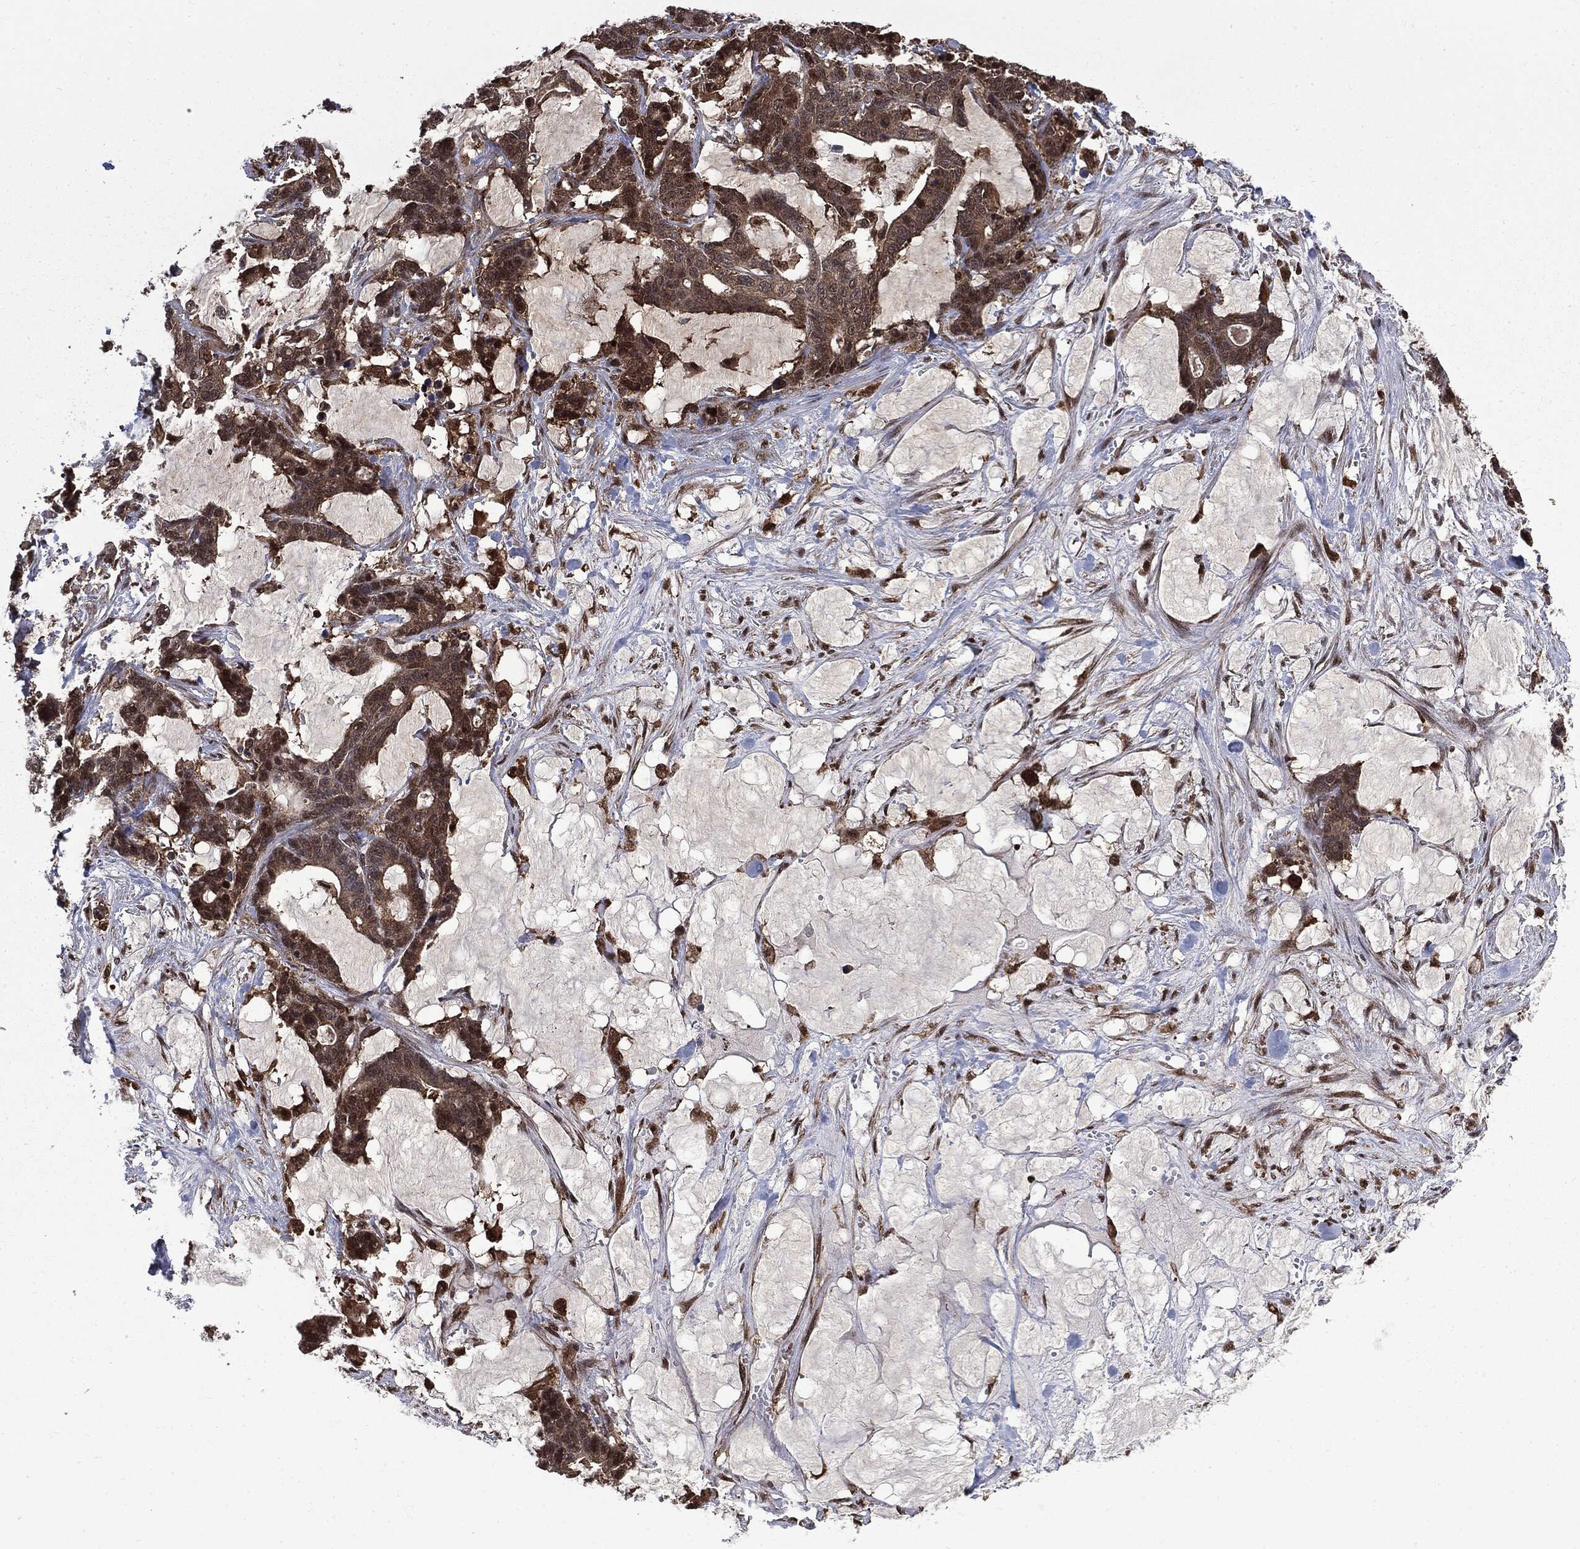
{"staining": {"intensity": "moderate", "quantity": ">75%", "location": "cytoplasmic/membranous"}, "tissue": "stomach cancer", "cell_type": "Tumor cells", "image_type": "cancer", "snomed": [{"axis": "morphology", "description": "Normal tissue, NOS"}, {"axis": "morphology", "description": "Adenocarcinoma, NOS"}, {"axis": "topography", "description": "Stomach"}], "caption": "Stomach cancer was stained to show a protein in brown. There is medium levels of moderate cytoplasmic/membranous expression in about >75% of tumor cells. The staining was performed using DAB (3,3'-diaminobenzidine) to visualize the protein expression in brown, while the nuclei were stained in blue with hematoxylin (Magnification: 20x).", "gene": "GPI", "patient": {"sex": "female", "age": 64}}